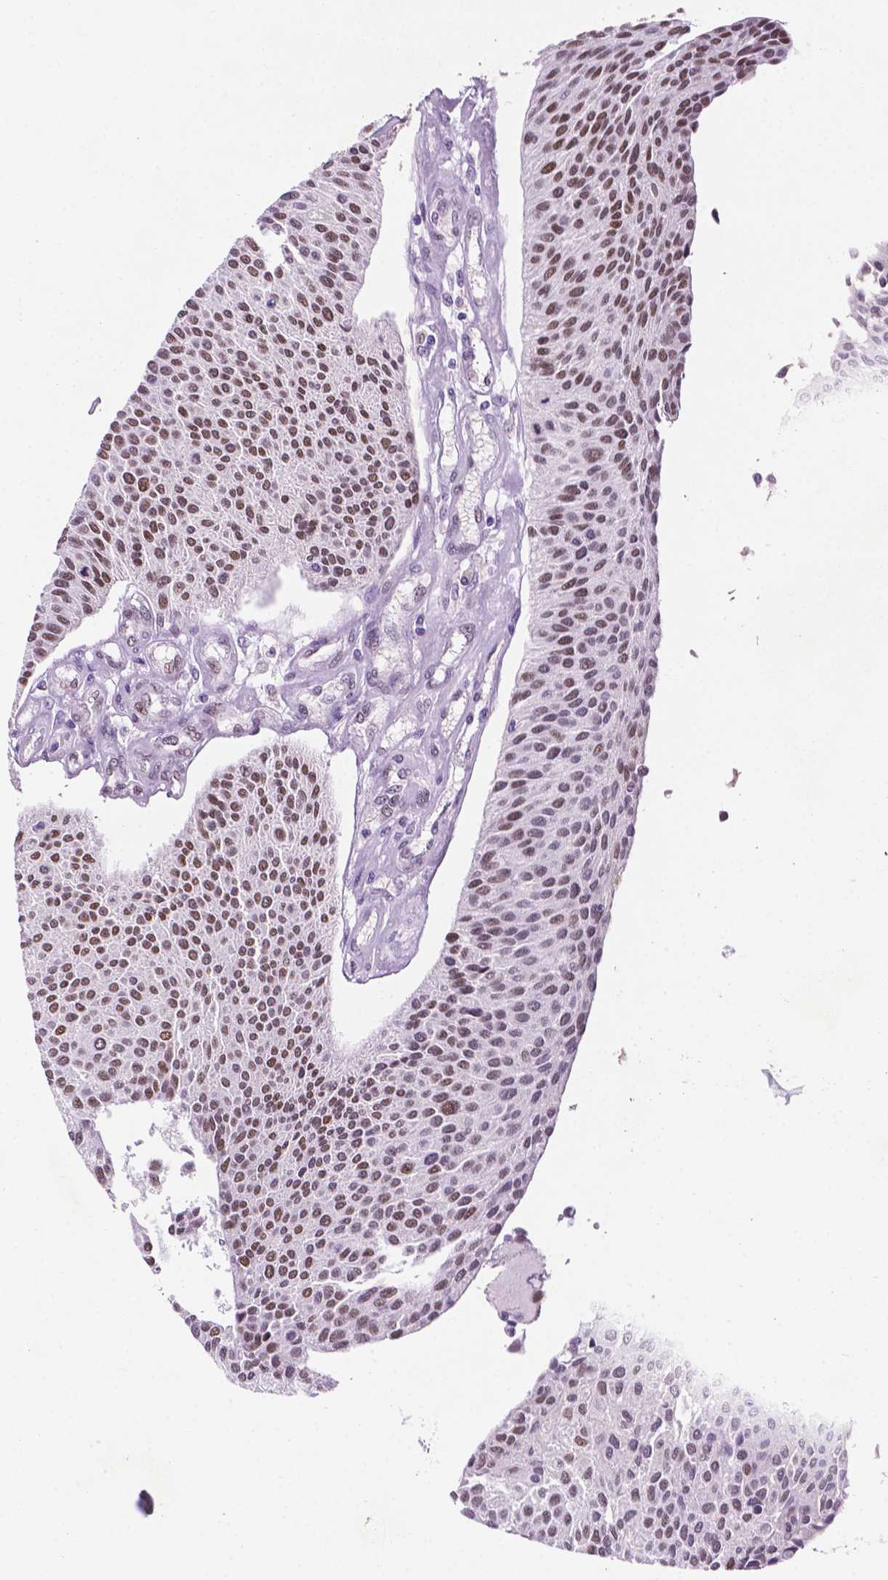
{"staining": {"intensity": "moderate", "quantity": ">75%", "location": "nuclear"}, "tissue": "urothelial cancer", "cell_type": "Tumor cells", "image_type": "cancer", "snomed": [{"axis": "morphology", "description": "Urothelial carcinoma, NOS"}, {"axis": "topography", "description": "Urinary bladder"}], "caption": "This is an image of IHC staining of urothelial cancer, which shows moderate expression in the nuclear of tumor cells.", "gene": "ERF", "patient": {"sex": "male", "age": 55}}